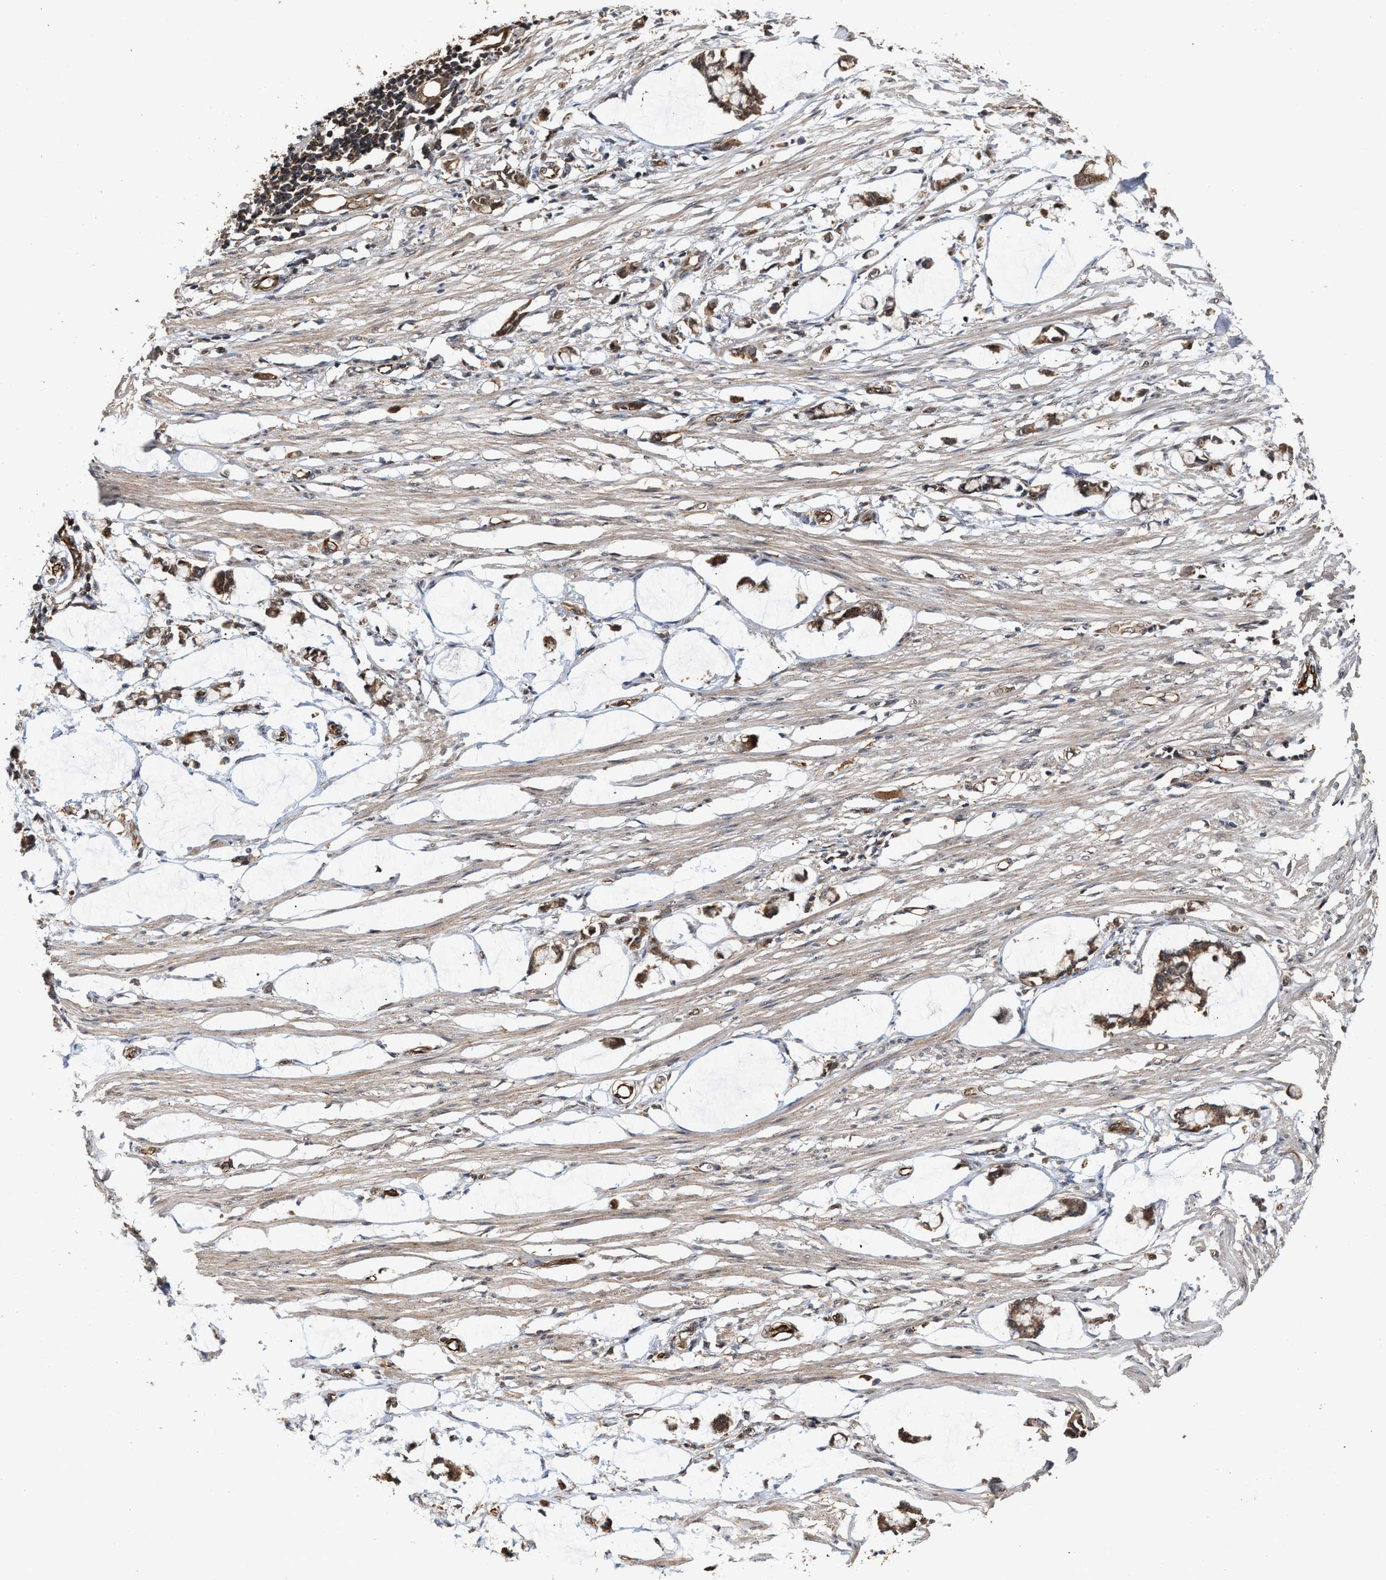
{"staining": {"intensity": "weak", "quantity": ">75%", "location": "cytoplasmic/membranous"}, "tissue": "smooth muscle", "cell_type": "Smooth muscle cells", "image_type": "normal", "snomed": [{"axis": "morphology", "description": "Normal tissue, NOS"}, {"axis": "morphology", "description": "Adenocarcinoma, NOS"}, {"axis": "topography", "description": "Smooth muscle"}, {"axis": "topography", "description": "Colon"}], "caption": "Protein expression by immunohistochemistry reveals weak cytoplasmic/membranous staining in about >75% of smooth muscle cells in normal smooth muscle.", "gene": "ZNHIT6", "patient": {"sex": "male", "age": 14}}